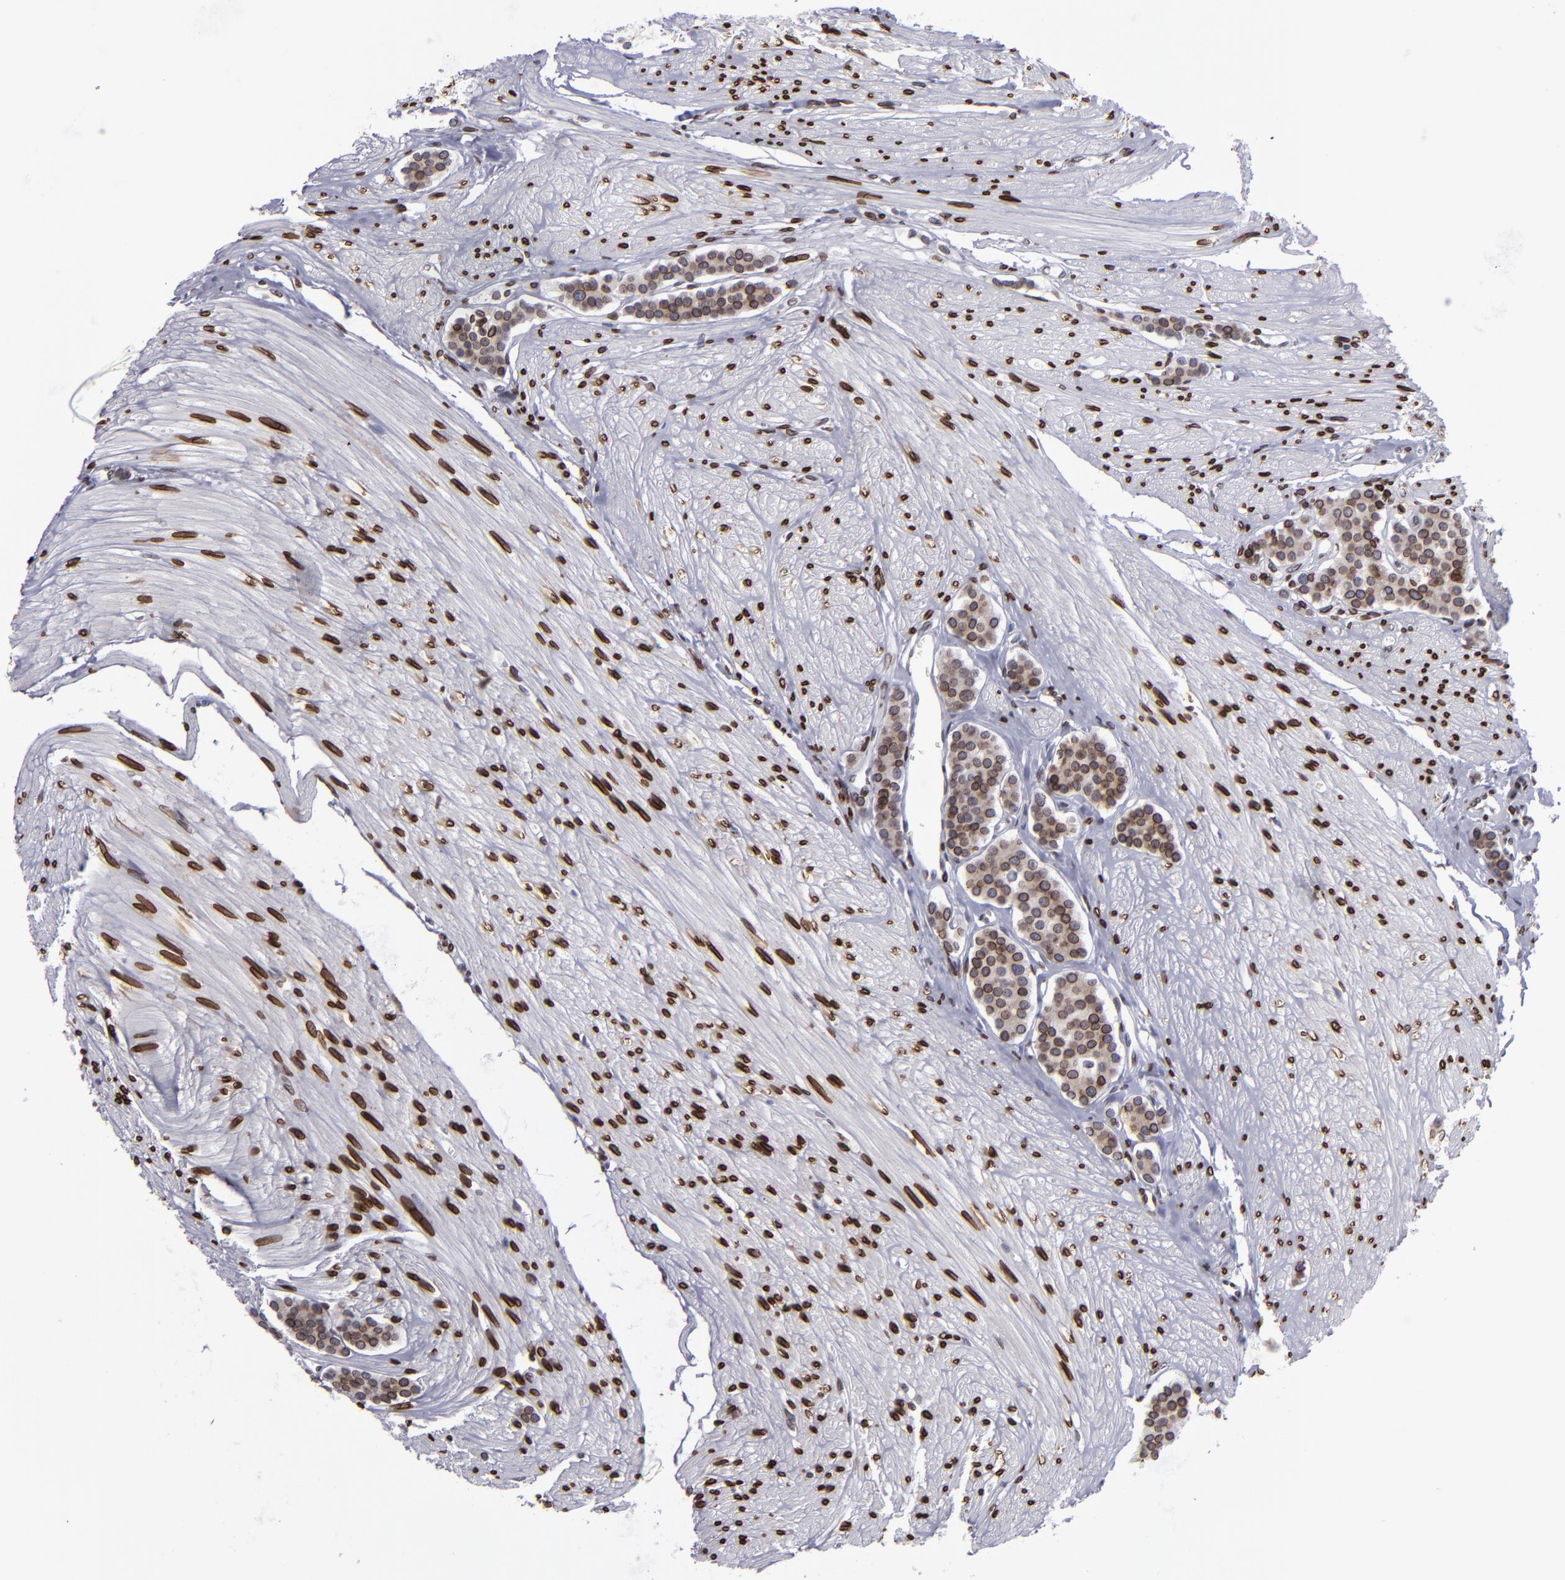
{"staining": {"intensity": "moderate", "quantity": ">75%", "location": "nuclear"}, "tissue": "carcinoid", "cell_type": "Tumor cells", "image_type": "cancer", "snomed": [{"axis": "morphology", "description": "Carcinoid, malignant, NOS"}, {"axis": "topography", "description": "Small intestine"}], "caption": "IHC (DAB (3,3'-diaminobenzidine)) staining of human carcinoid (malignant) exhibits moderate nuclear protein expression in about >75% of tumor cells.", "gene": "EMD", "patient": {"sex": "male", "age": 60}}